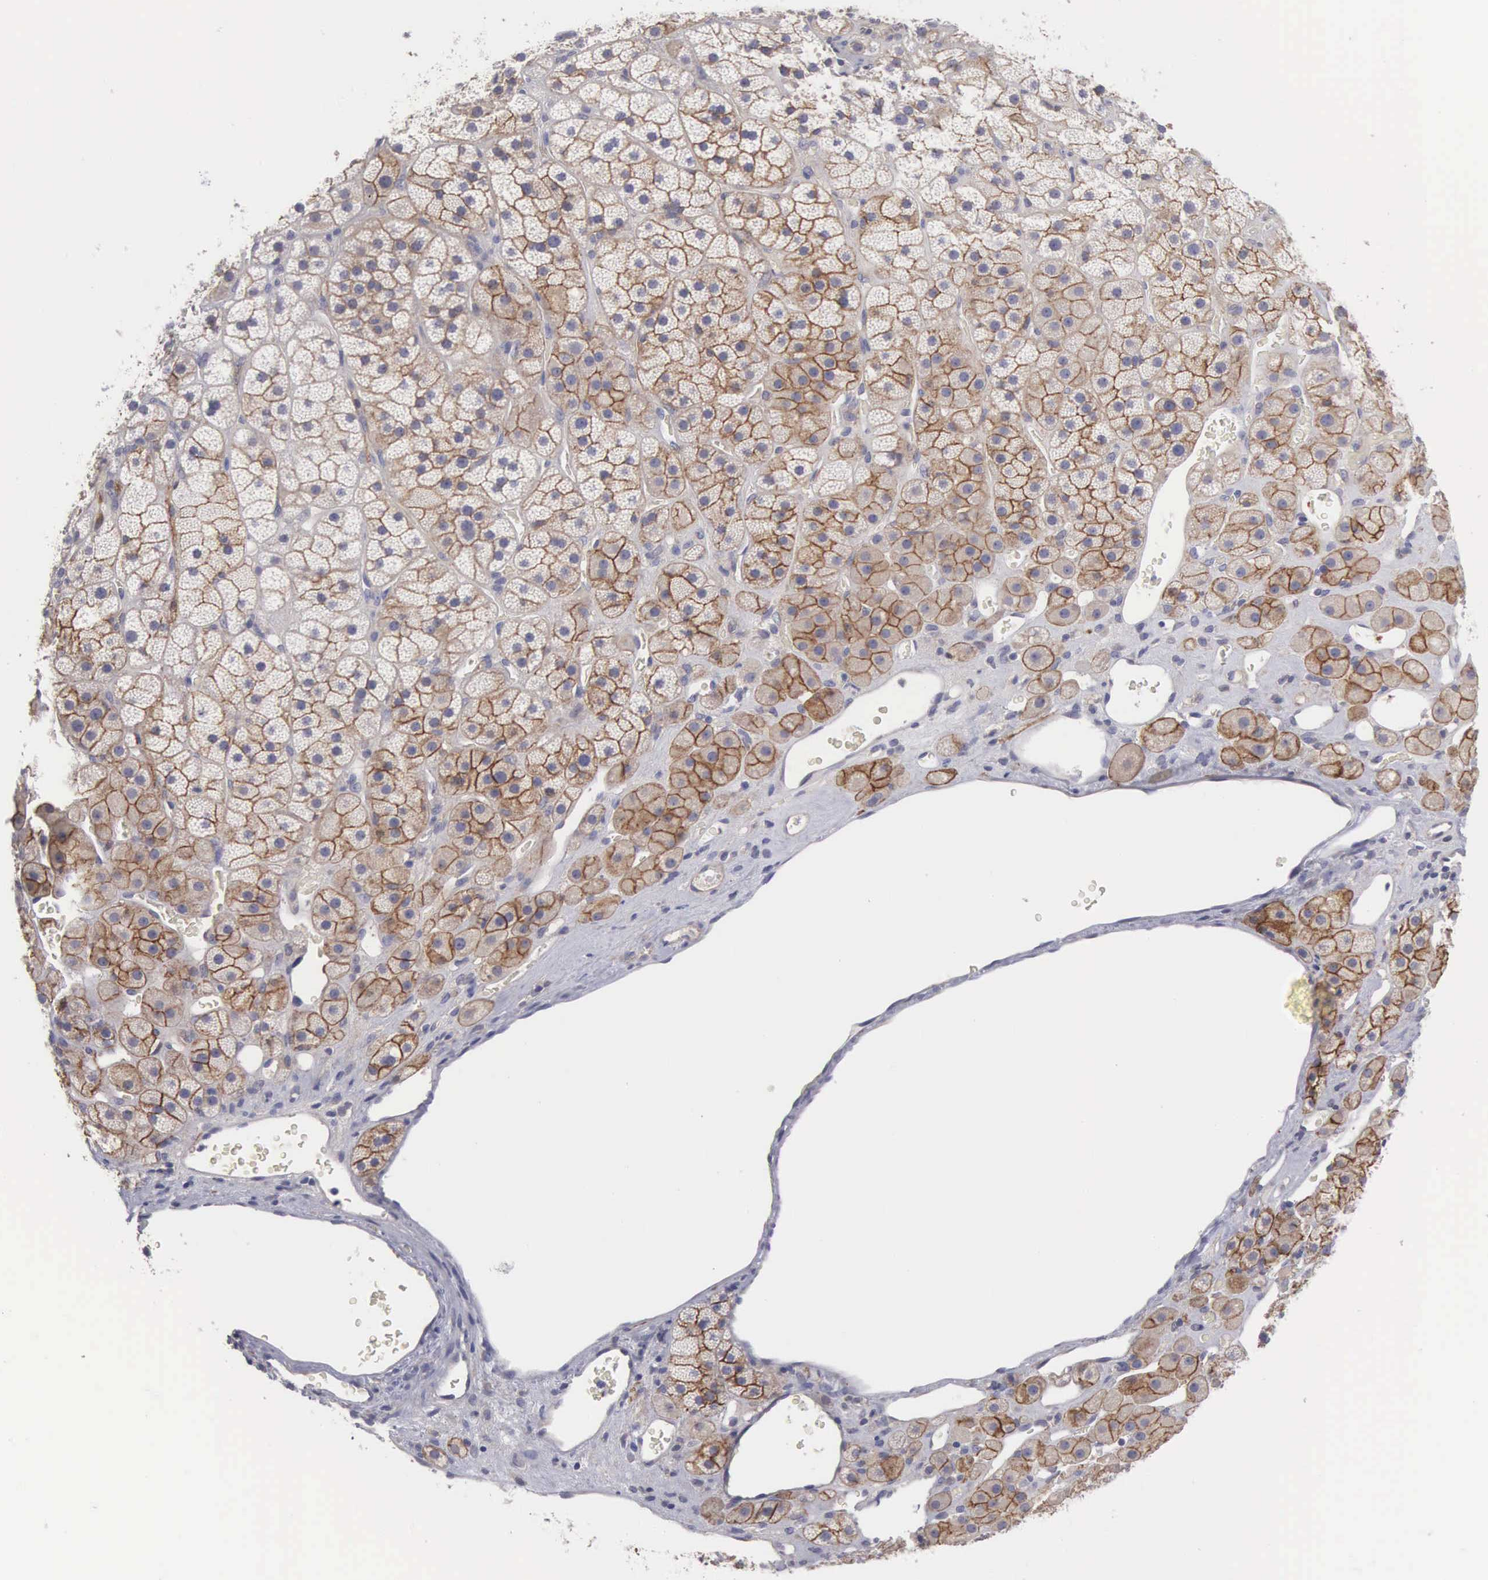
{"staining": {"intensity": "moderate", "quantity": "<25%", "location": "cytoplasmic/membranous"}, "tissue": "adrenal gland", "cell_type": "Glandular cells", "image_type": "normal", "snomed": [{"axis": "morphology", "description": "Normal tissue, NOS"}, {"axis": "topography", "description": "Adrenal gland"}], "caption": "Immunohistochemistry (IHC) (DAB) staining of benign adrenal gland displays moderate cytoplasmic/membranous protein staining in about <25% of glandular cells. The staining is performed using DAB (3,3'-diaminobenzidine) brown chromogen to label protein expression. The nuclei are counter-stained blue using hematoxylin.", "gene": "SLITRK4", "patient": {"sex": "male", "age": 57}}